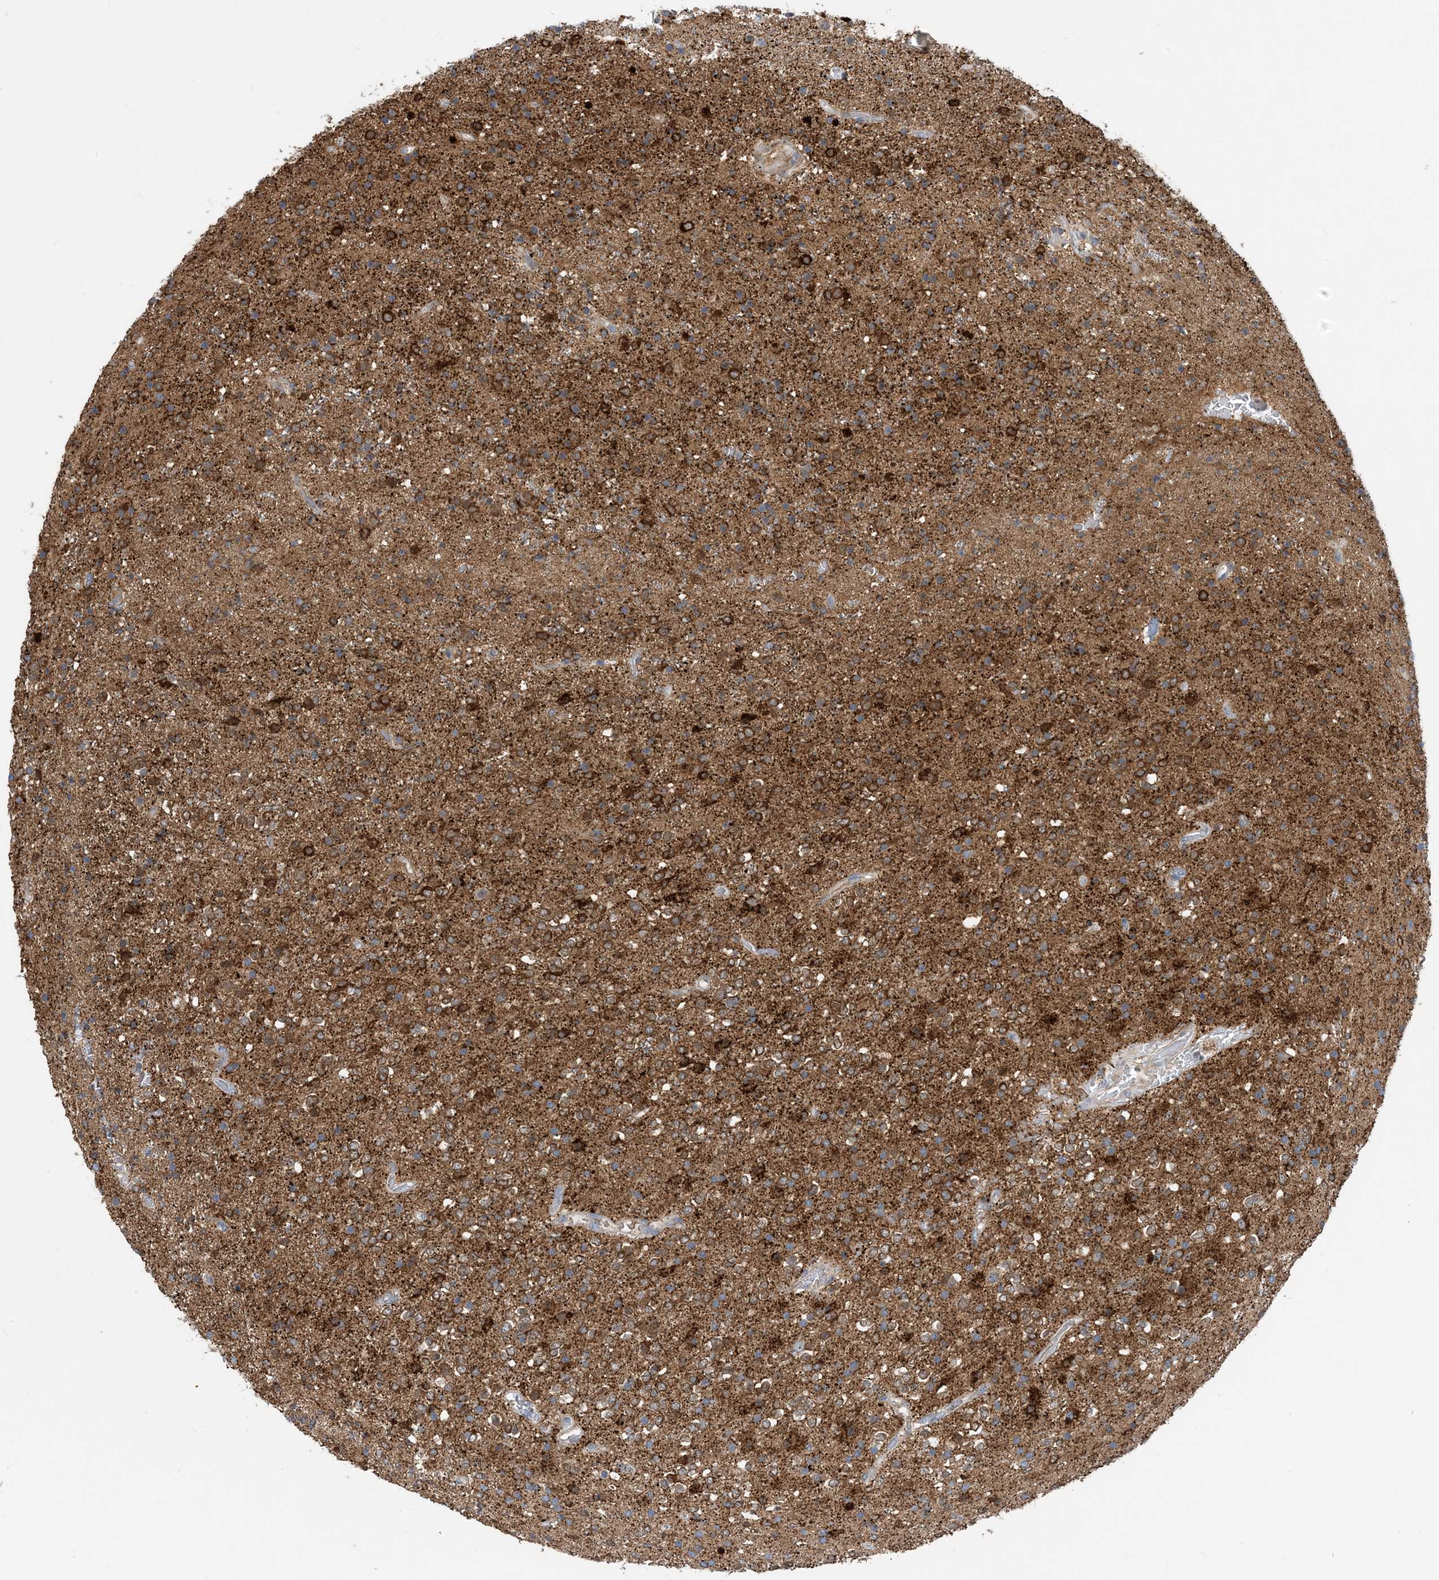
{"staining": {"intensity": "moderate", "quantity": ">75%", "location": "cytoplasmic/membranous"}, "tissue": "glioma", "cell_type": "Tumor cells", "image_type": "cancer", "snomed": [{"axis": "morphology", "description": "Glioma, malignant, High grade"}, {"axis": "topography", "description": "Brain"}], "caption": "This photomicrograph reveals malignant high-grade glioma stained with immunohistochemistry (IHC) to label a protein in brown. The cytoplasmic/membranous of tumor cells show moderate positivity for the protein. Nuclei are counter-stained blue.", "gene": "EIF2A", "patient": {"sex": "male", "age": 34}}